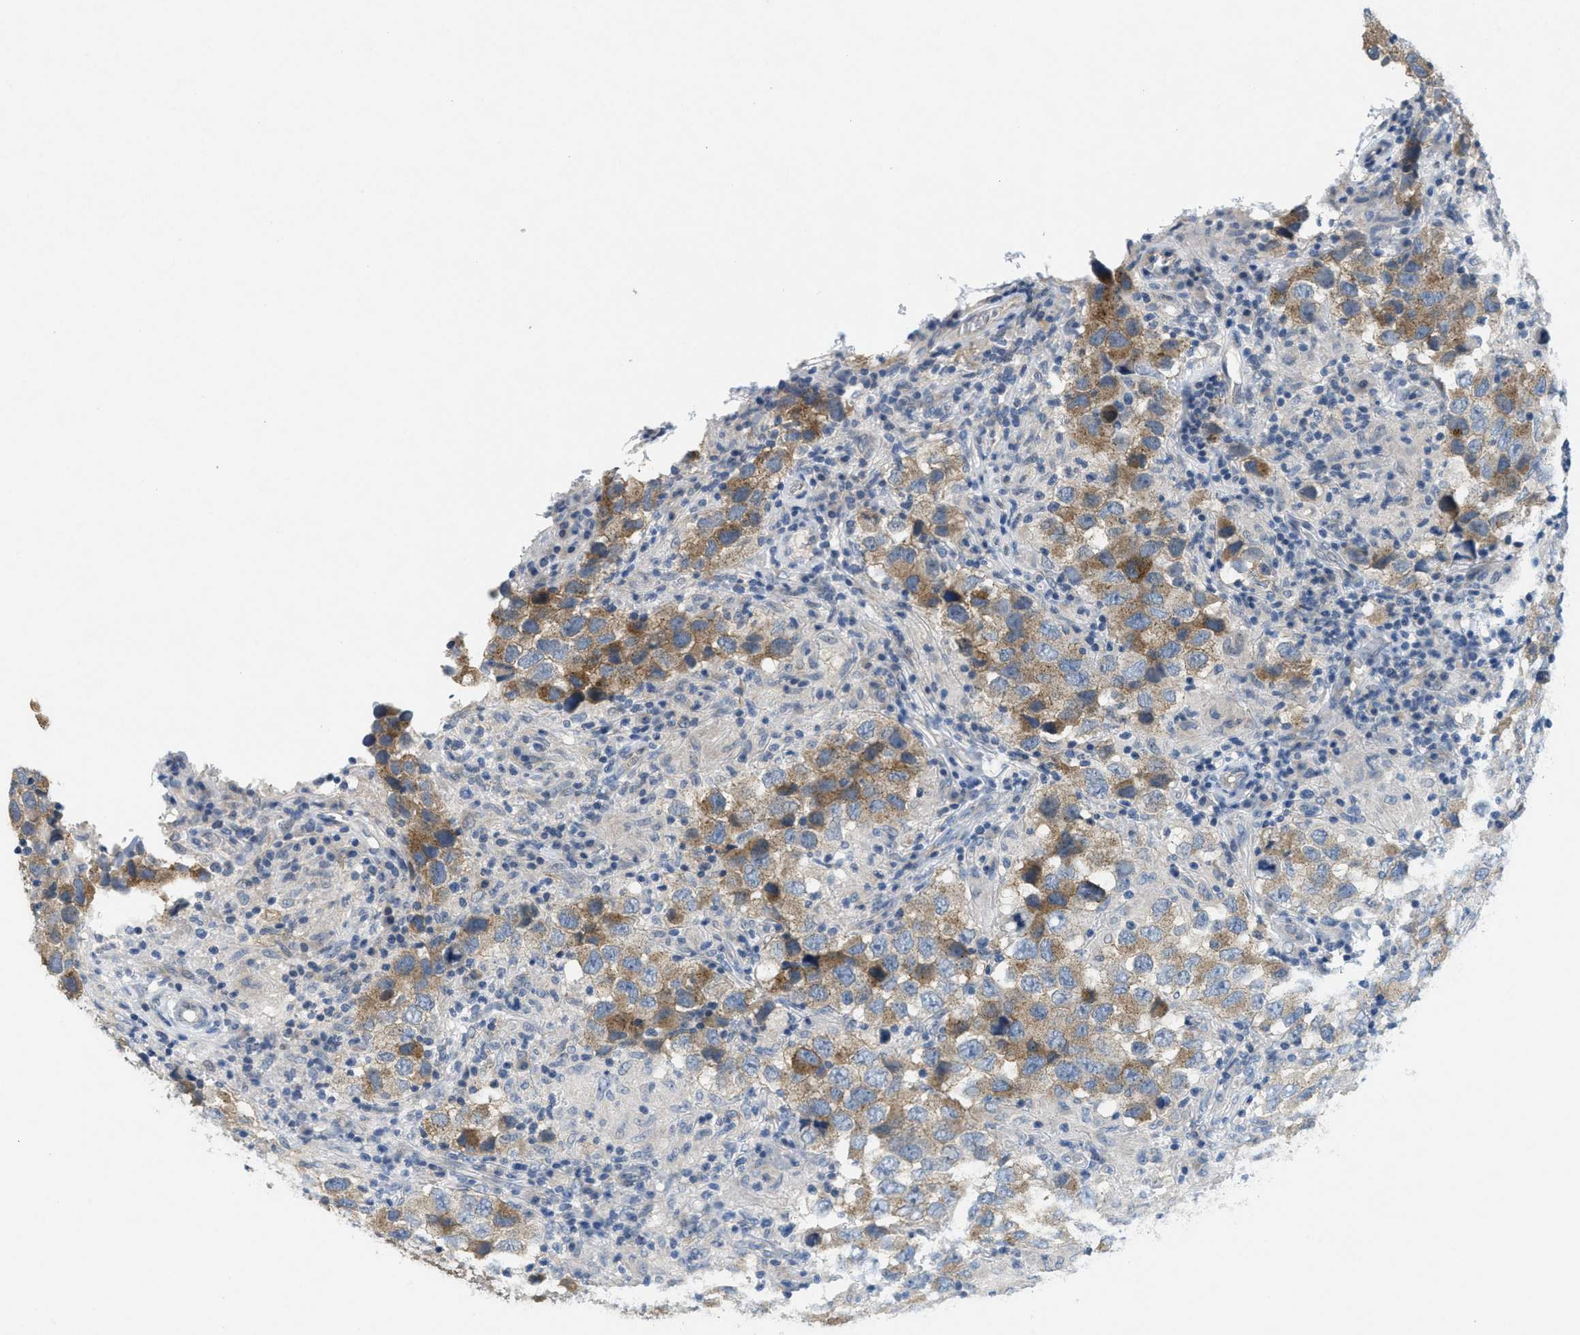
{"staining": {"intensity": "moderate", "quantity": "<25%", "location": "cytoplasmic/membranous"}, "tissue": "testis cancer", "cell_type": "Tumor cells", "image_type": "cancer", "snomed": [{"axis": "morphology", "description": "Carcinoma, Embryonal, NOS"}, {"axis": "topography", "description": "Testis"}], "caption": "High-power microscopy captured an immunohistochemistry histopathology image of testis cancer, revealing moderate cytoplasmic/membranous staining in about <25% of tumor cells.", "gene": "ZFYVE9", "patient": {"sex": "male", "age": 21}}